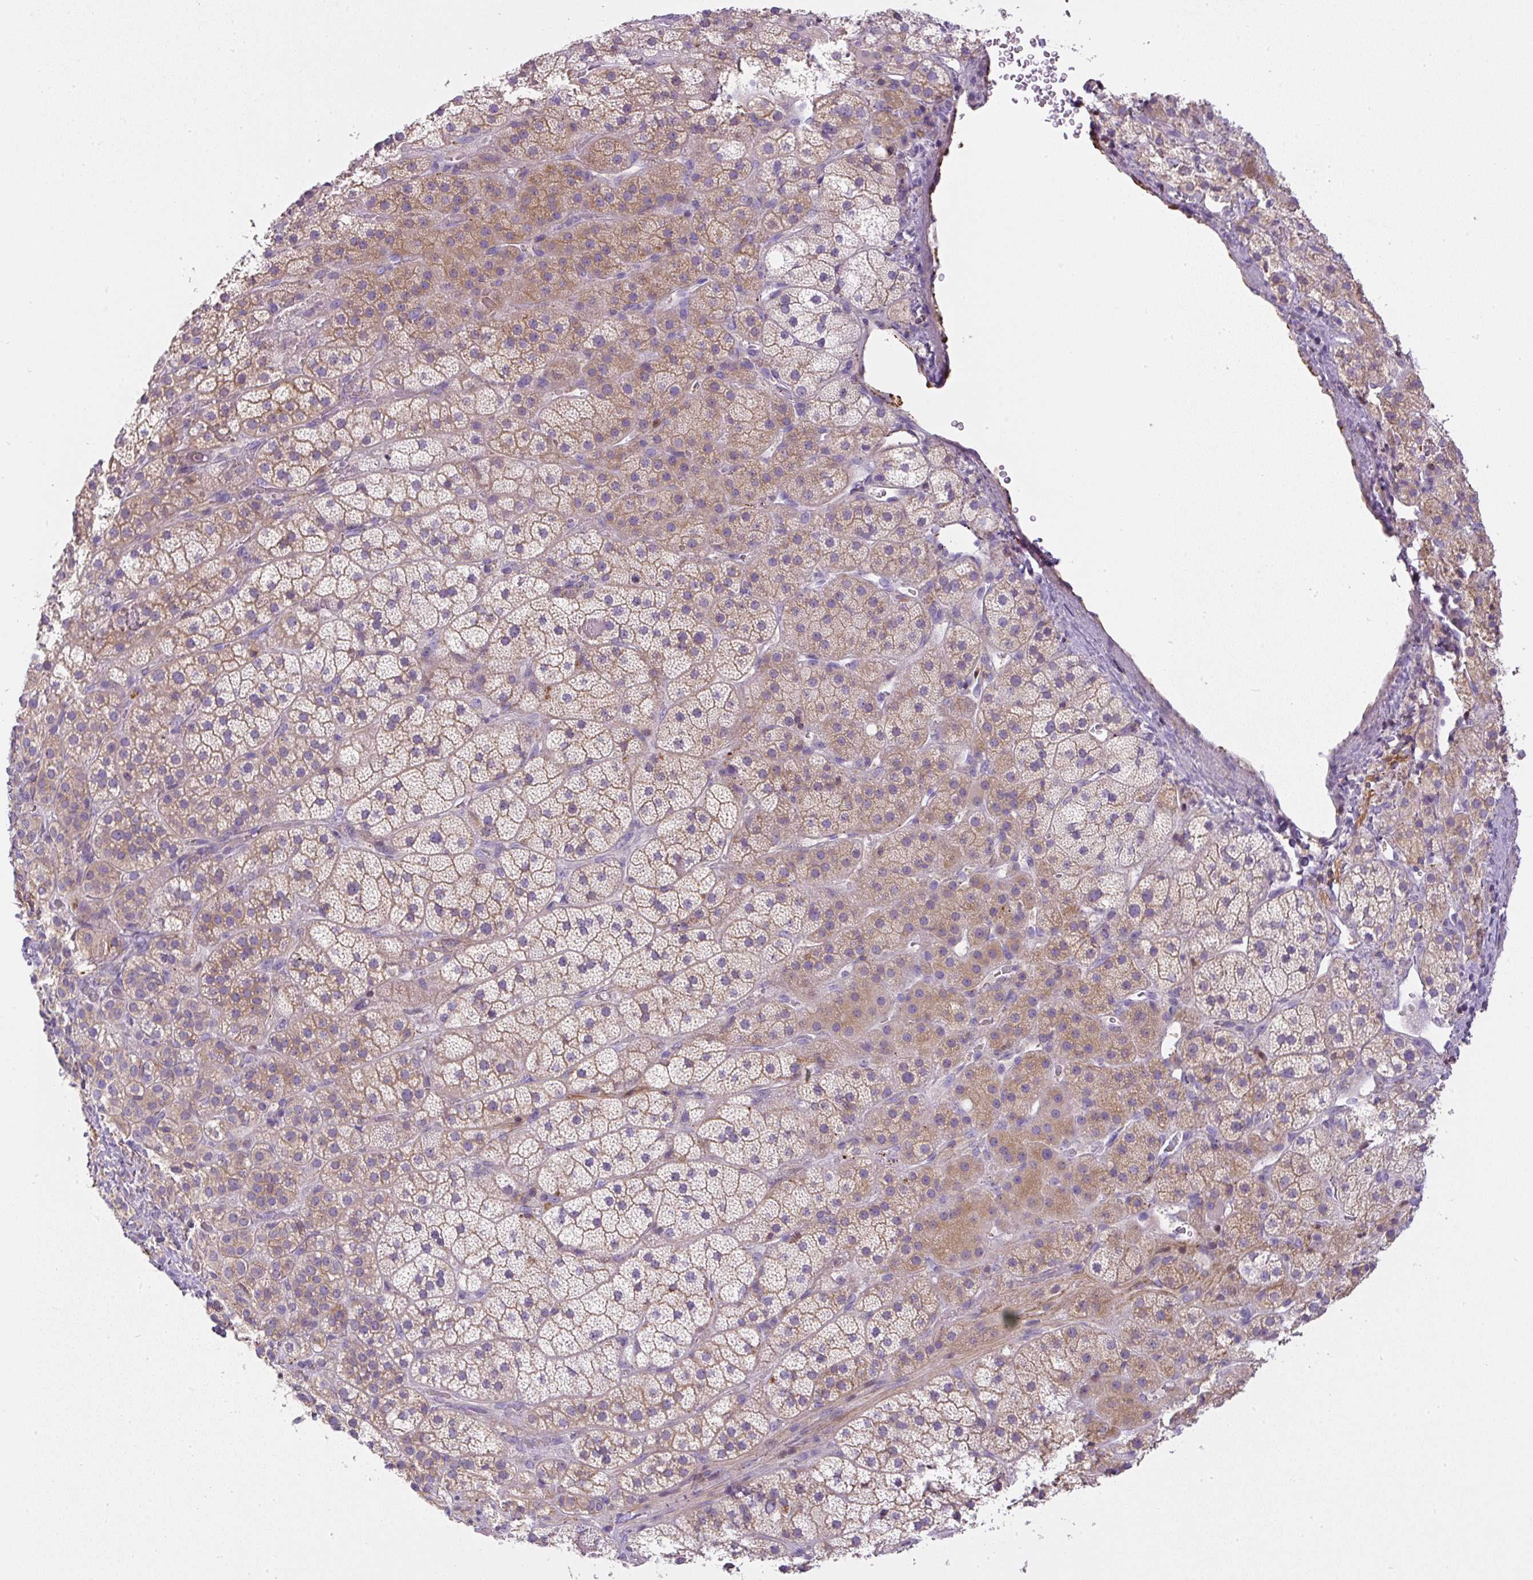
{"staining": {"intensity": "moderate", "quantity": "25%-75%", "location": "cytoplasmic/membranous"}, "tissue": "adrenal gland", "cell_type": "Glandular cells", "image_type": "normal", "snomed": [{"axis": "morphology", "description": "Normal tissue, NOS"}, {"axis": "topography", "description": "Adrenal gland"}], "caption": "Protein analysis of normal adrenal gland exhibits moderate cytoplasmic/membranous expression in about 25%-75% of glandular cells. Ihc stains the protein of interest in brown and the nuclei are stained blue.", "gene": "PIP5KL1", "patient": {"sex": "male", "age": 57}}